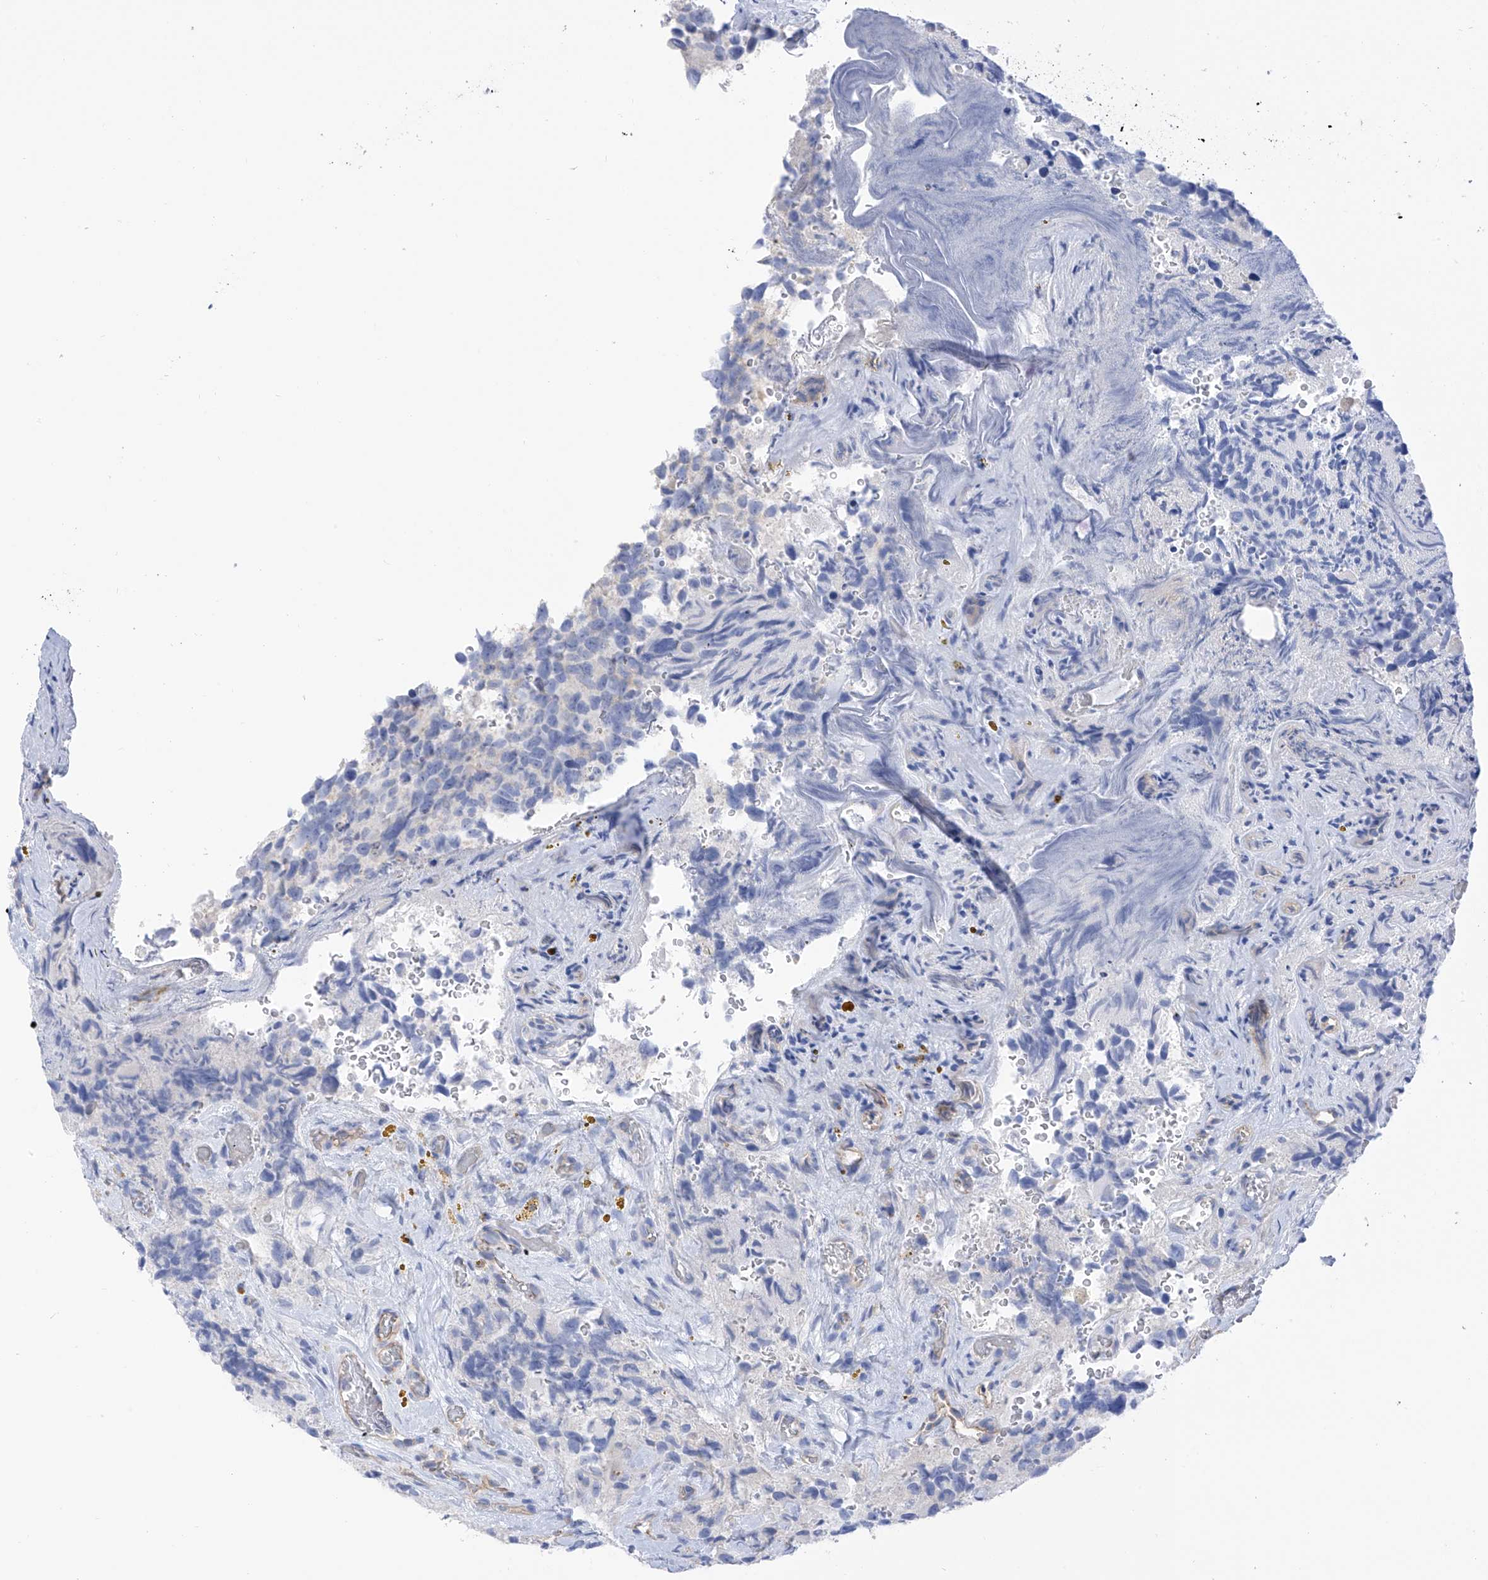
{"staining": {"intensity": "negative", "quantity": "none", "location": "none"}, "tissue": "glioma", "cell_type": "Tumor cells", "image_type": "cancer", "snomed": [{"axis": "morphology", "description": "Glioma, malignant, High grade"}, {"axis": "topography", "description": "Brain"}], "caption": "High-grade glioma (malignant) stained for a protein using IHC displays no expression tumor cells.", "gene": "ITGA9", "patient": {"sex": "male", "age": 69}}